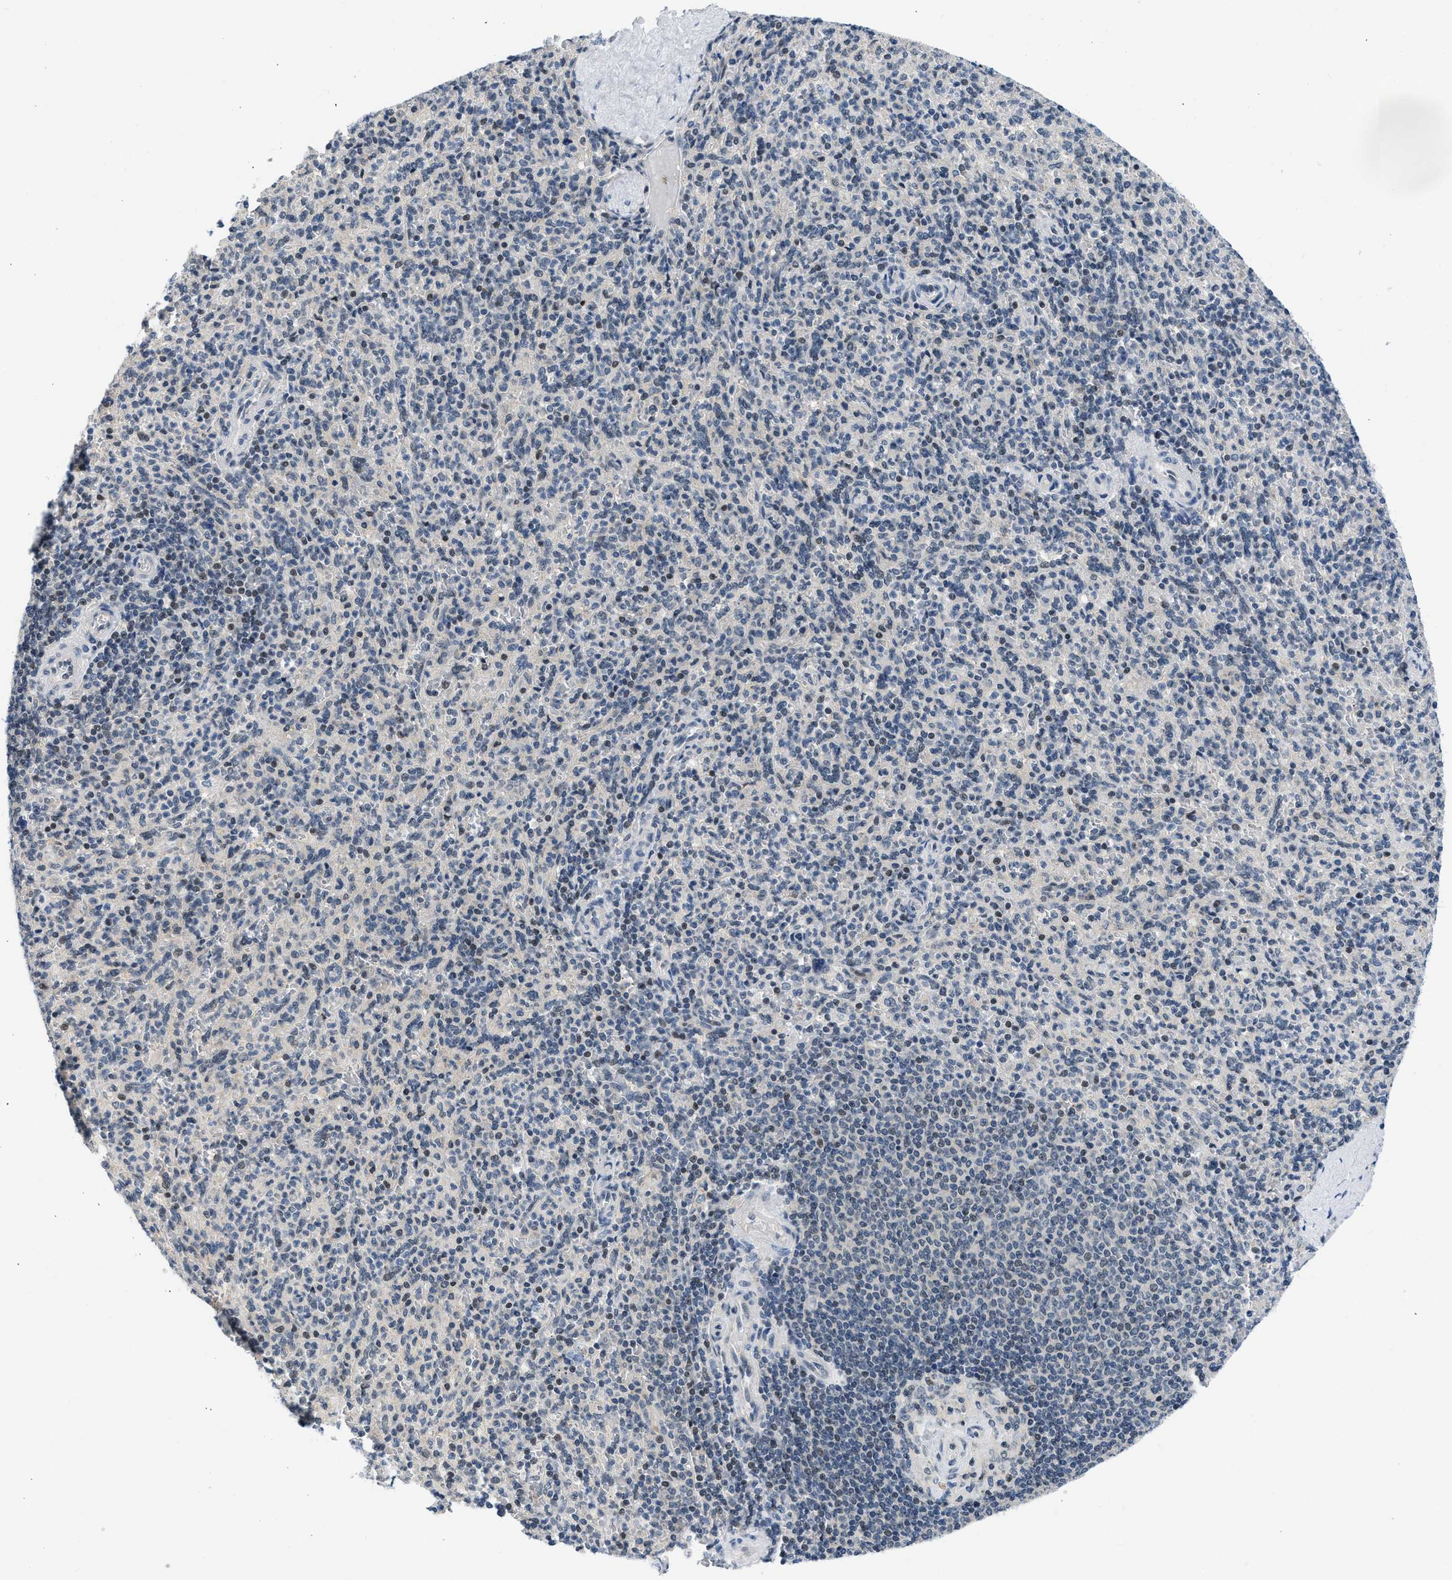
{"staining": {"intensity": "moderate", "quantity": "25%-75%", "location": "nuclear"}, "tissue": "spleen", "cell_type": "Cells in red pulp", "image_type": "normal", "snomed": [{"axis": "morphology", "description": "Normal tissue, NOS"}, {"axis": "topography", "description": "Spleen"}], "caption": "Approximately 25%-75% of cells in red pulp in unremarkable spleen exhibit moderate nuclear protein positivity as visualized by brown immunohistochemical staining.", "gene": "OLIG3", "patient": {"sex": "male", "age": 36}}